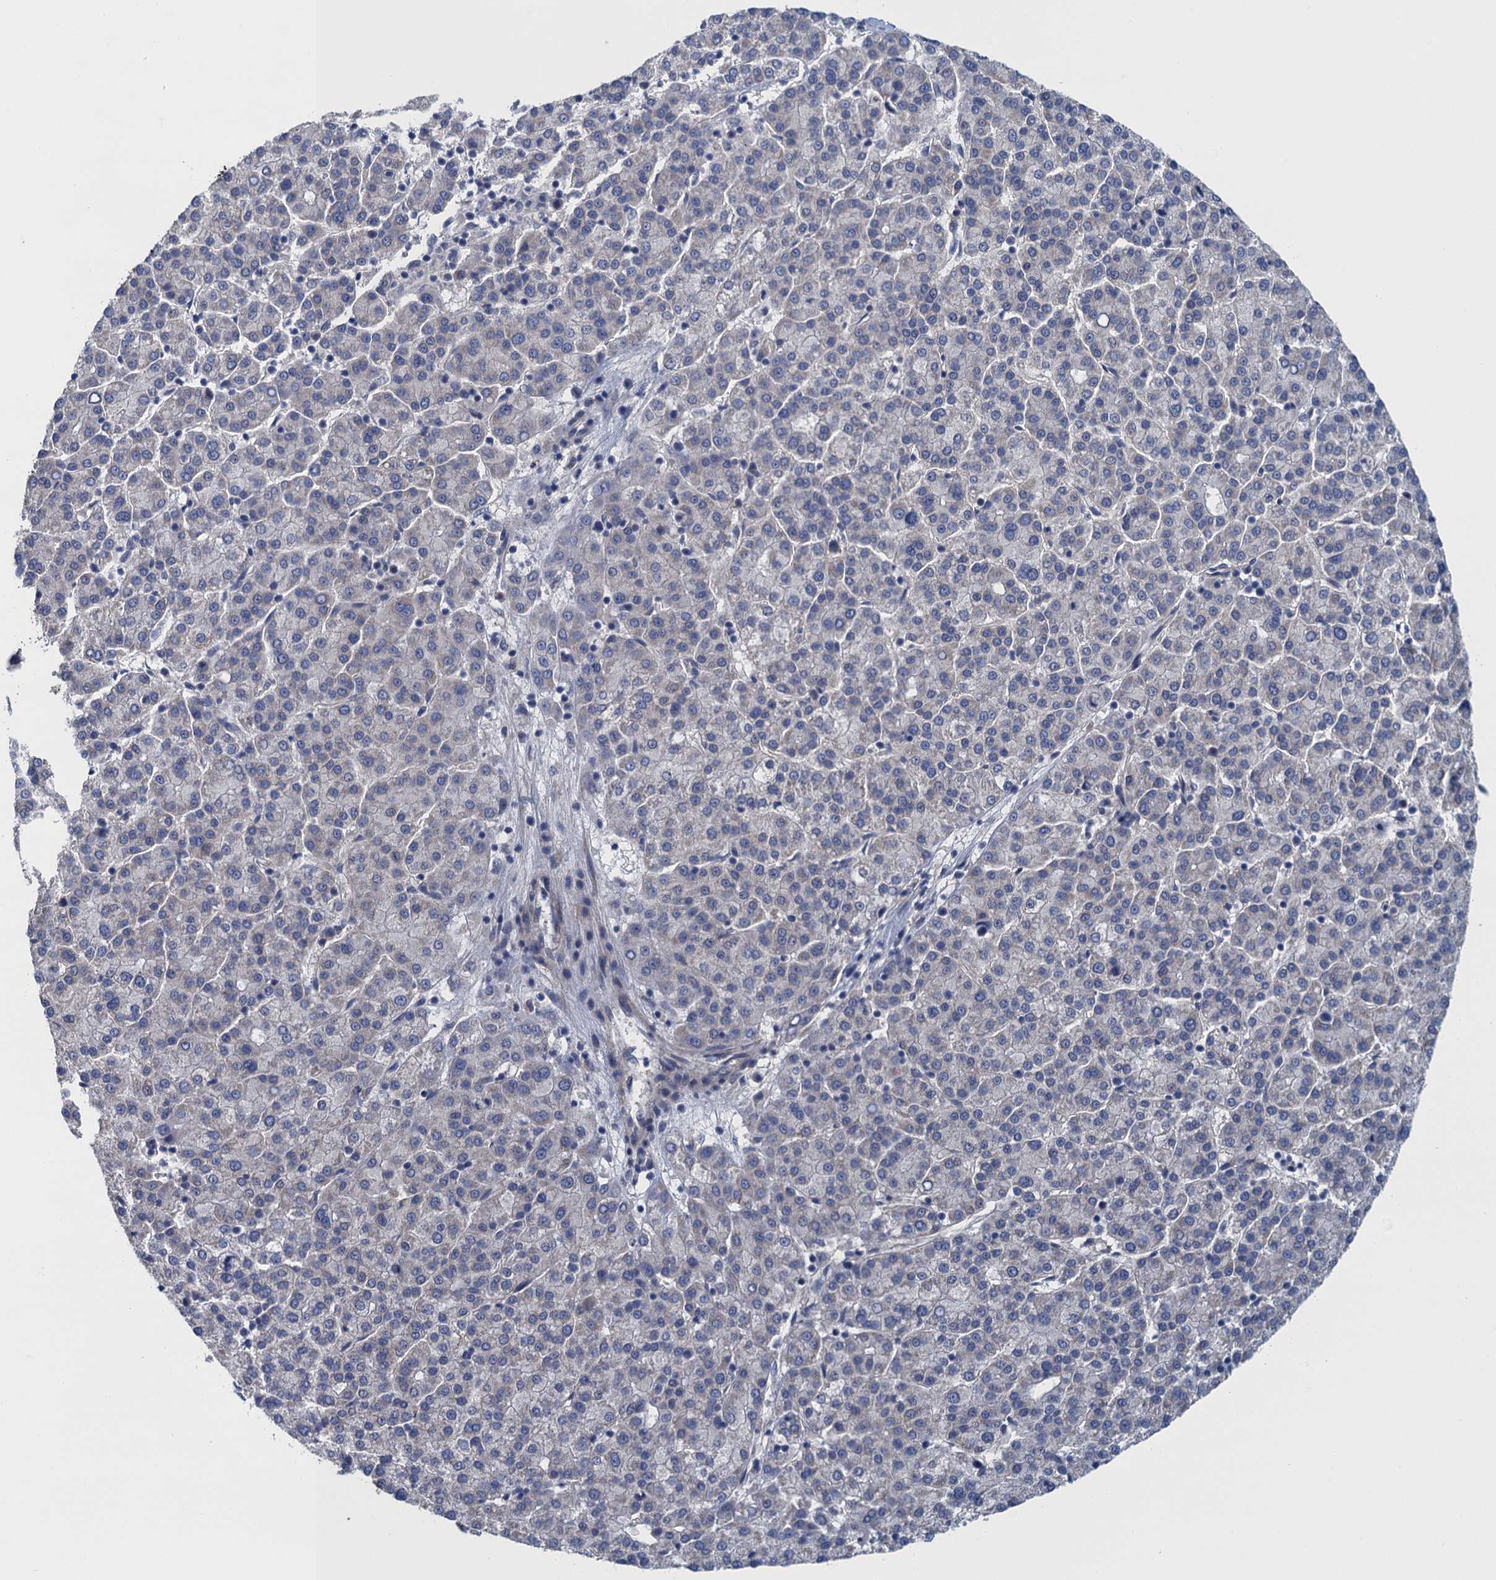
{"staining": {"intensity": "negative", "quantity": "none", "location": "none"}, "tissue": "liver cancer", "cell_type": "Tumor cells", "image_type": "cancer", "snomed": [{"axis": "morphology", "description": "Carcinoma, Hepatocellular, NOS"}, {"axis": "topography", "description": "Liver"}], "caption": "Protein analysis of liver cancer (hepatocellular carcinoma) shows no significant staining in tumor cells.", "gene": "CTU2", "patient": {"sex": "female", "age": 58}}